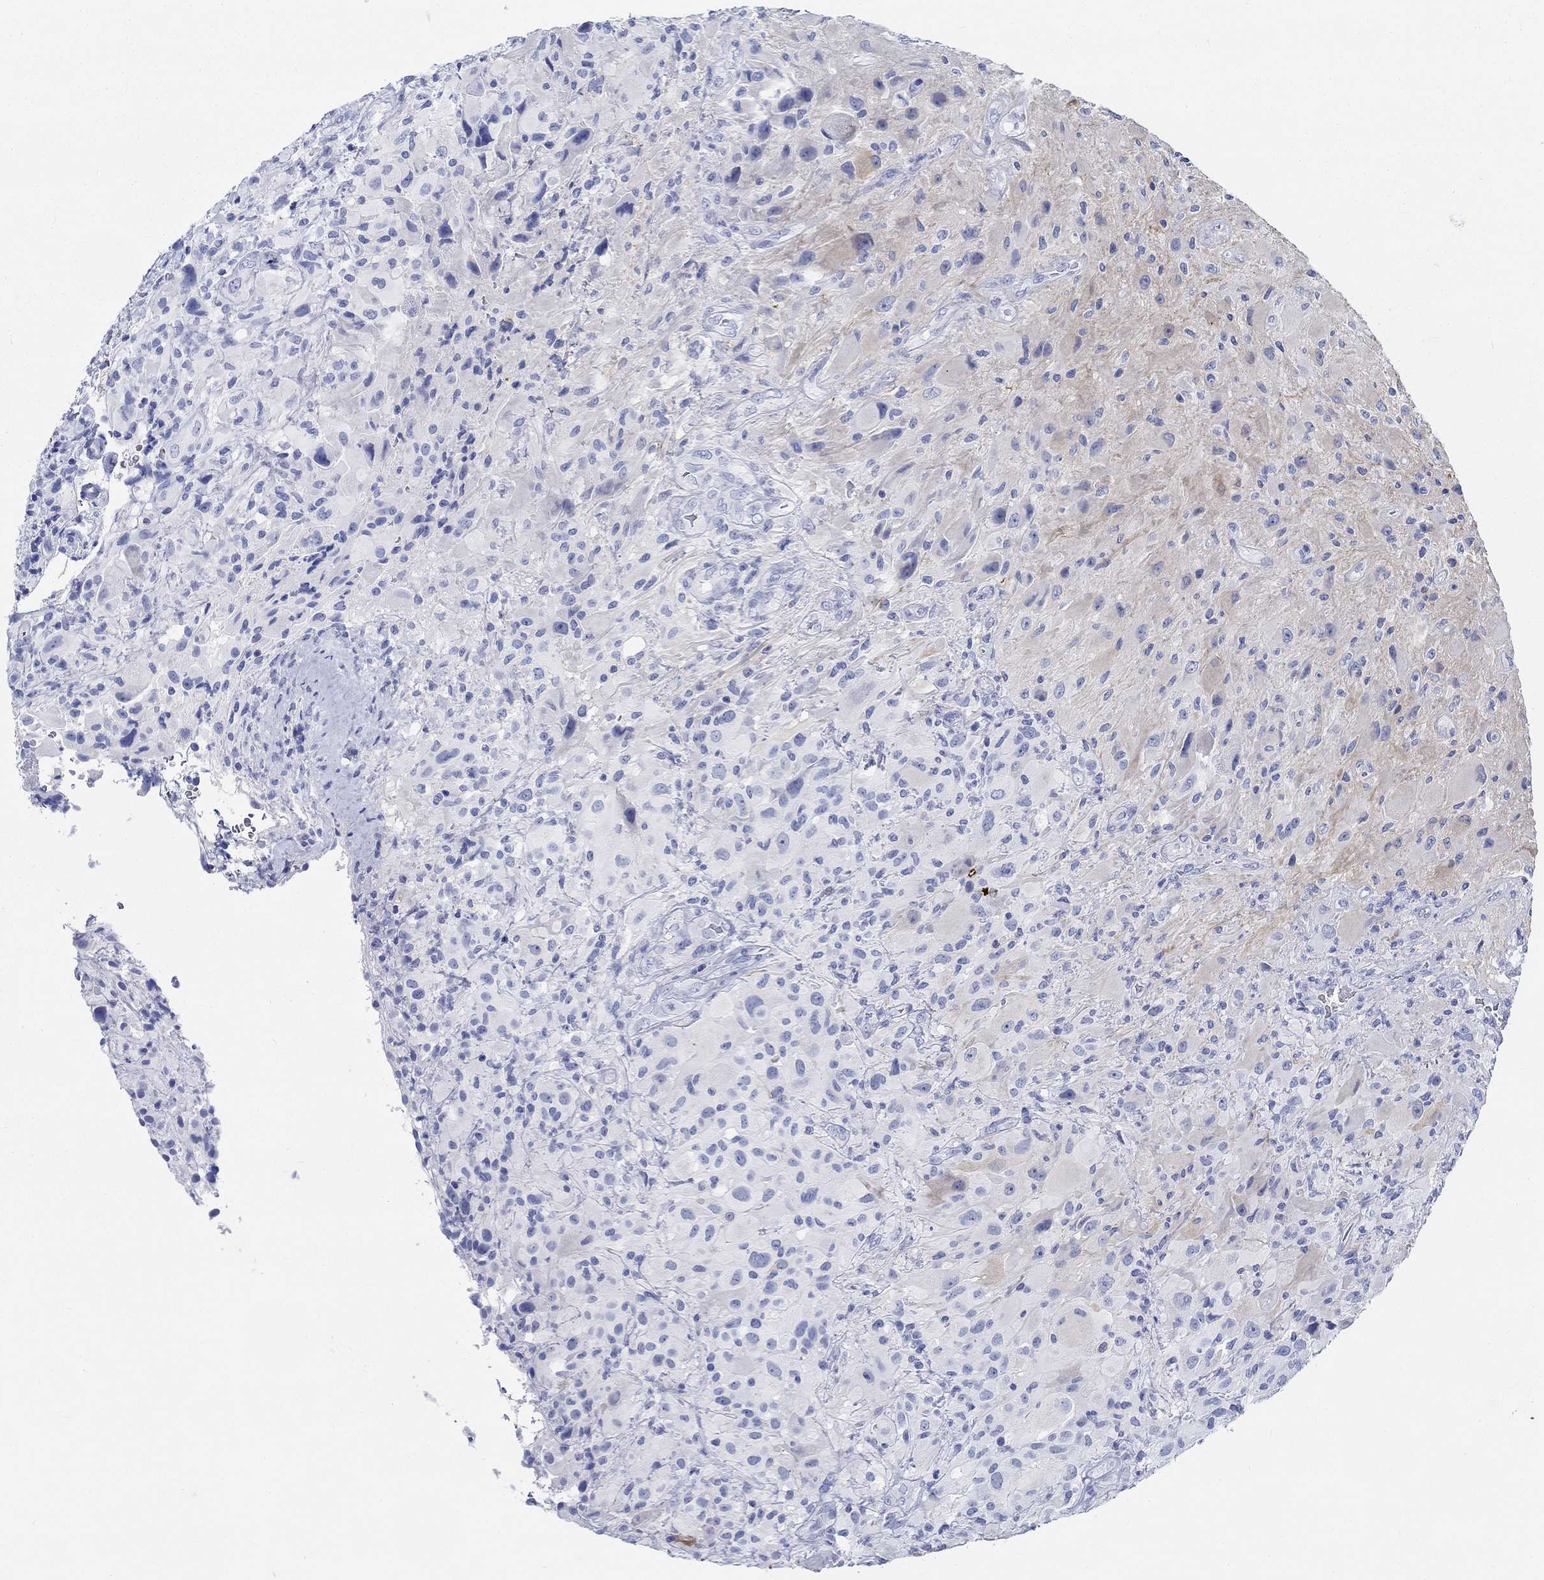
{"staining": {"intensity": "negative", "quantity": "none", "location": "none"}, "tissue": "glioma", "cell_type": "Tumor cells", "image_type": "cancer", "snomed": [{"axis": "morphology", "description": "Glioma, malignant, High grade"}, {"axis": "topography", "description": "Cerebral cortex"}], "caption": "Immunohistochemical staining of human malignant glioma (high-grade) demonstrates no significant positivity in tumor cells. Nuclei are stained in blue.", "gene": "FBXO2", "patient": {"sex": "male", "age": 35}}